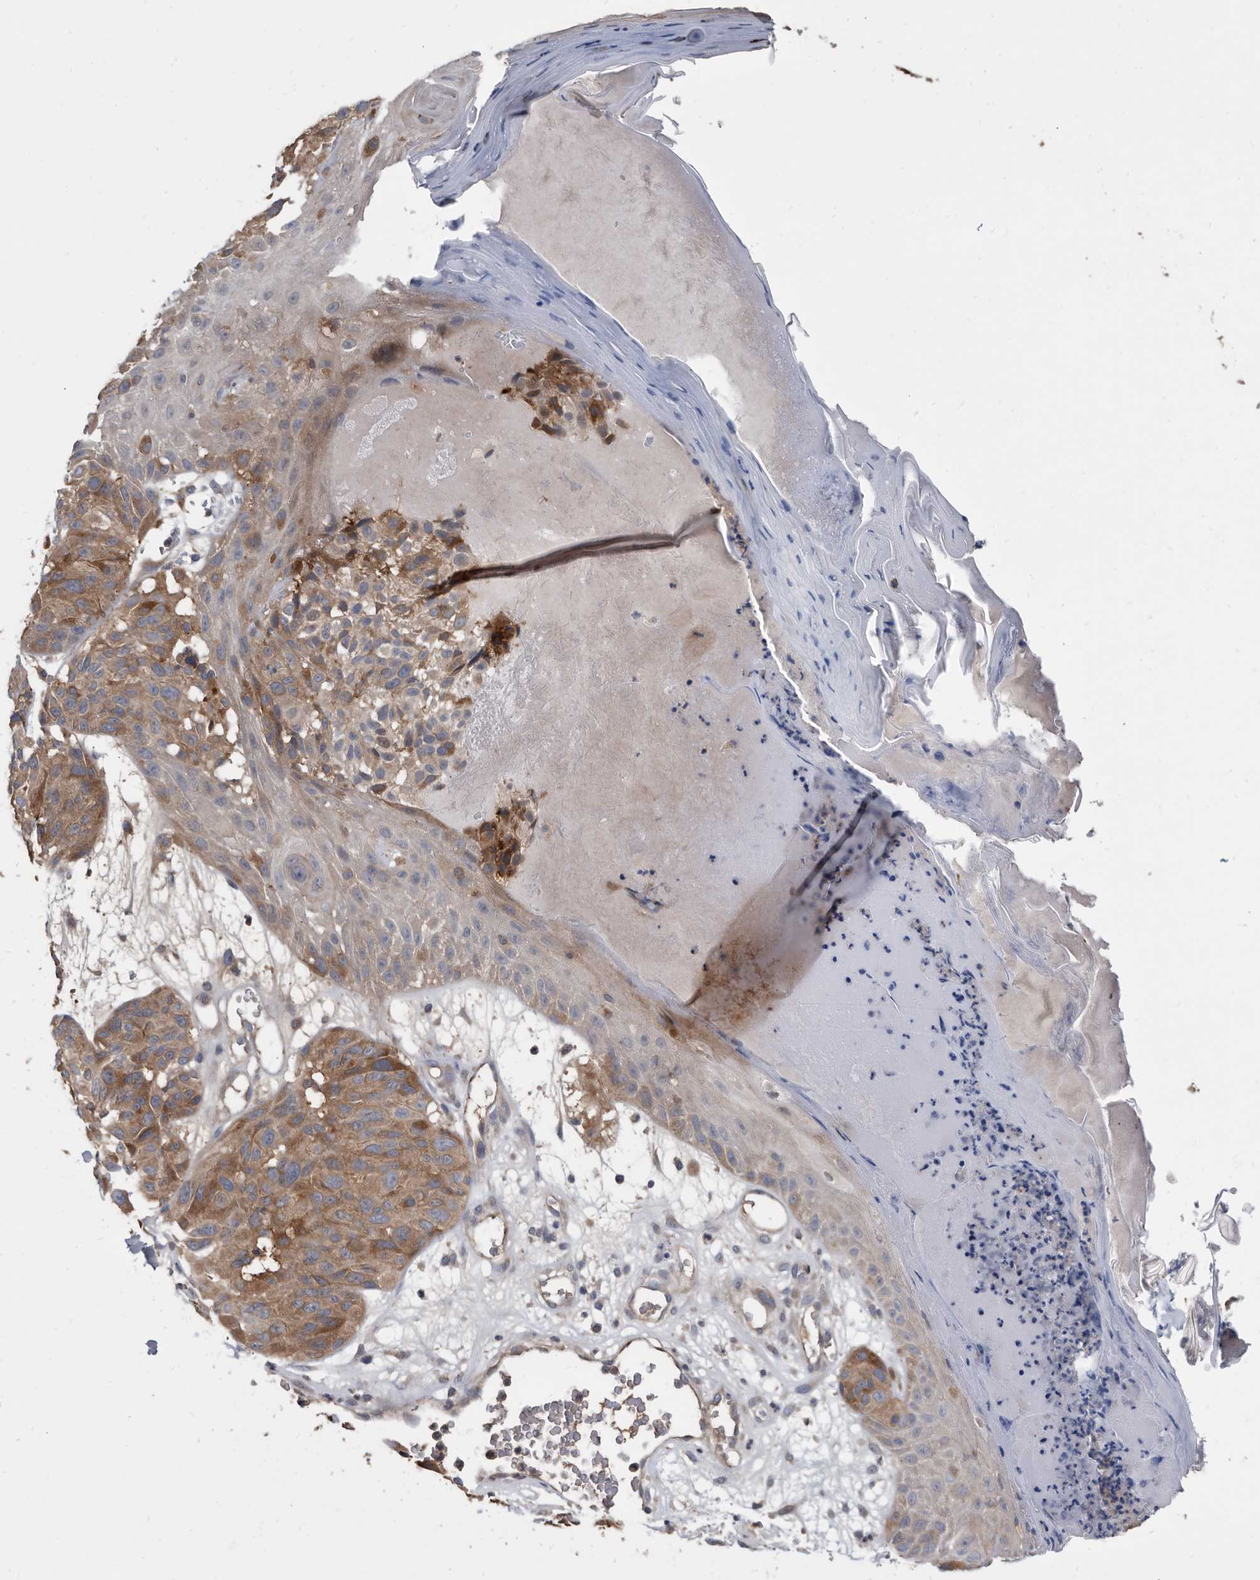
{"staining": {"intensity": "moderate", "quantity": ">75%", "location": "cytoplasmic/membranous"}, "tissue": "melanoma", "cell_type": "Tumor cells", "image_type": "cancer", "snomed": [{"axis": "morphology", "description": "Malignant melanoma, NOS"}, {"axis": "topography", "description": "Skin"}], "caption": "A medium amount of moderate cytoplasmic/membranous staining is seen in about >75% of tumor cells in melanoma tissue.", "gene": "APEH", "patient": {"sex": "male", "age": 83}}